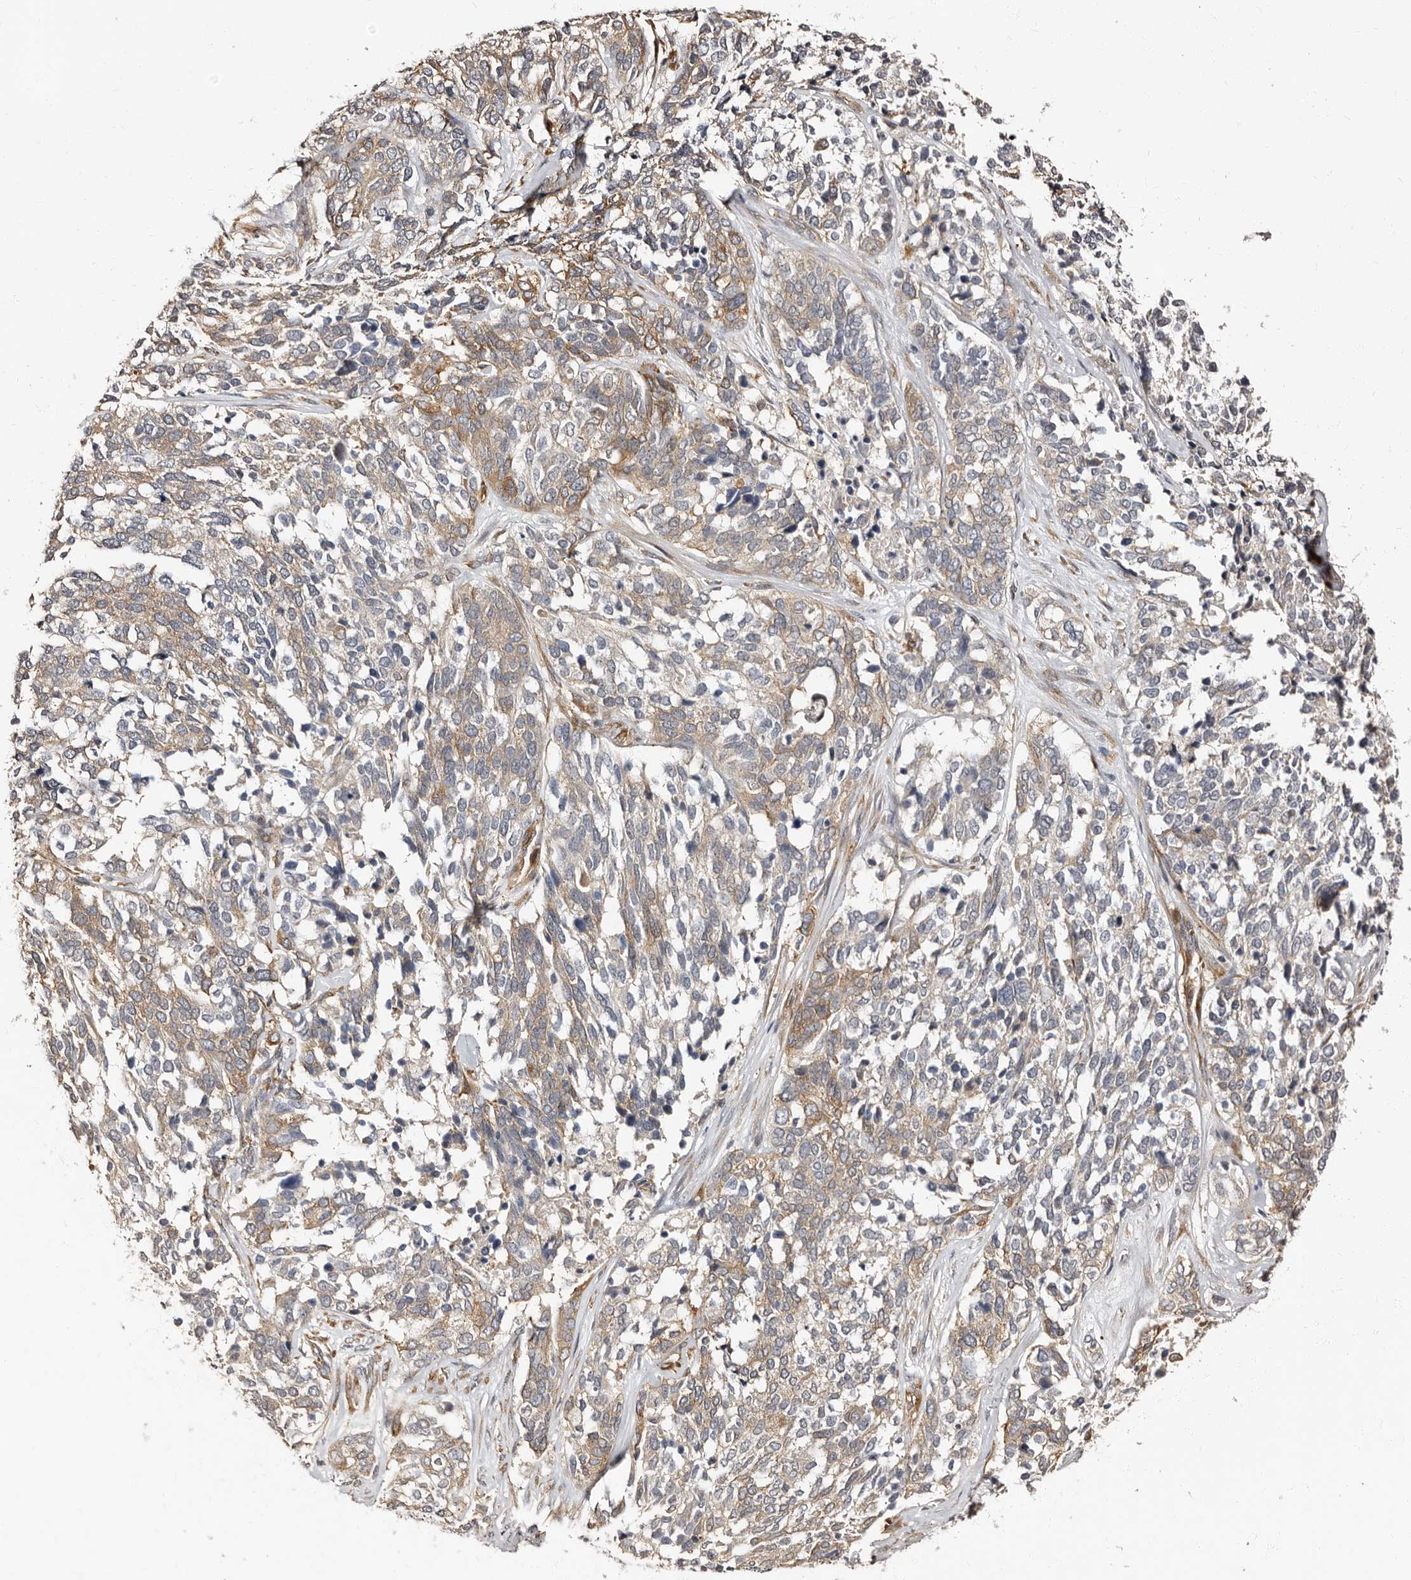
{"staining": {"intensity": "moderate", "quantity": "<25%", "location": "cytoplasmic/membranous"}, "tissue": "ovarian cancer", "cell_type": "Tumor cells", "image_type": "cancer", "snomed": [{"axis": "morphology", "description": "Cystadenocarcinoma, serous, NOS"}, {"axis": "topography", "description": "Ovary"}], "caption": "IHC histopathology image of ovarian cancer stained for a protein (brown), which reveals low levels of moderate cytoplasmic/membranous expression in approximately <25% of tumor cells.", "gene": "TBC1D22B", "patient": {"sex": "female", "age": 44}}